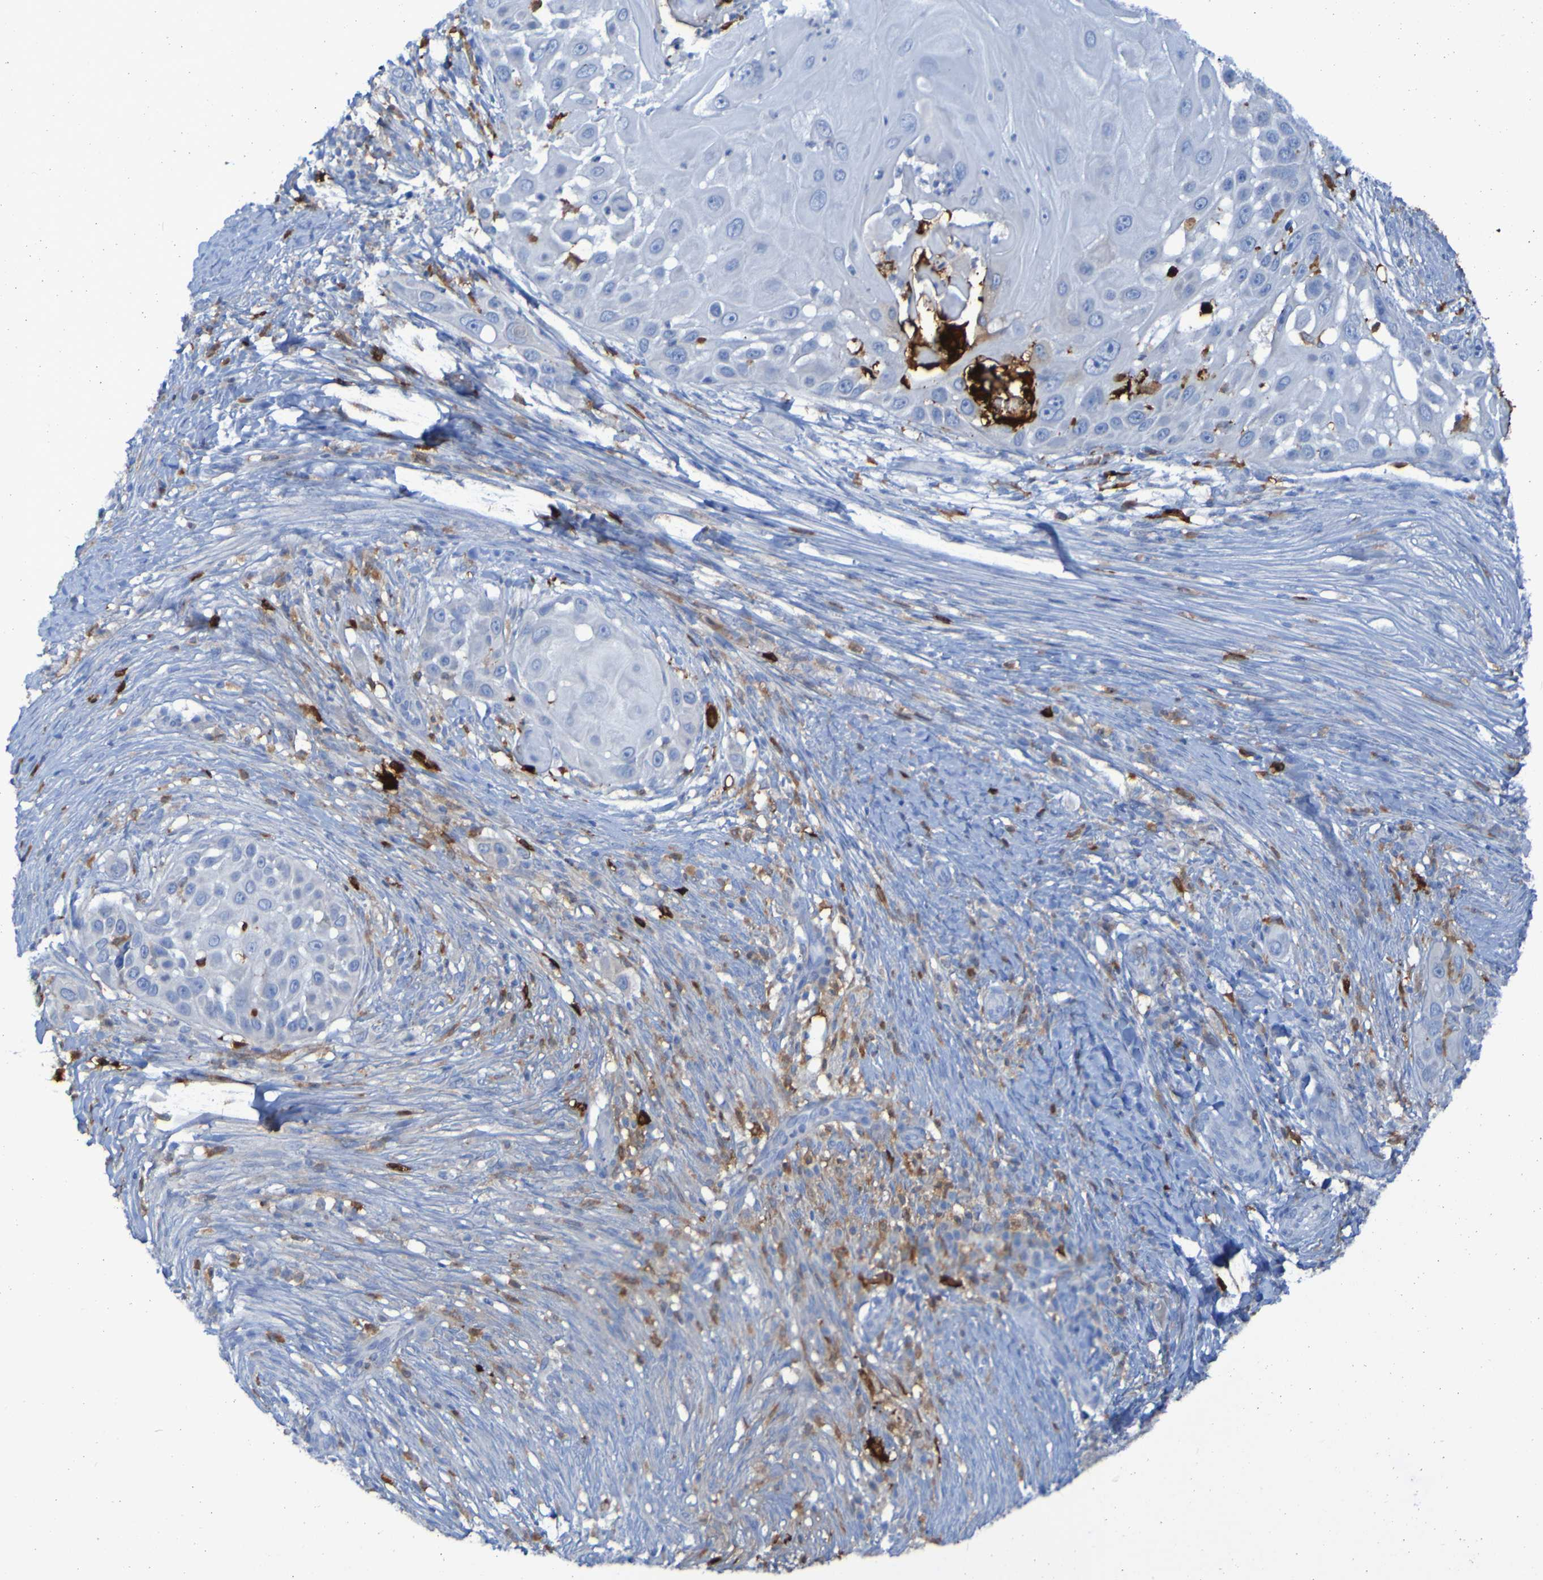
{"staining": {"intensity": "negative", "quantity": "none", "location": "none"}, "tissue": "skin cancer", "cell_type": "Tumor cells", "image_type": "cancer", "snomed": [{"axis": "morphology", "description": "Squamous cell carcinoma, NOS"}, {"axis": "topography", "description": "Skin"}], "caption": "A histopathology image of human skin cancer is negative for staining in tumor cells.", "gene": "MPPE1", "patient": {"sex": "female", "age": 44}}